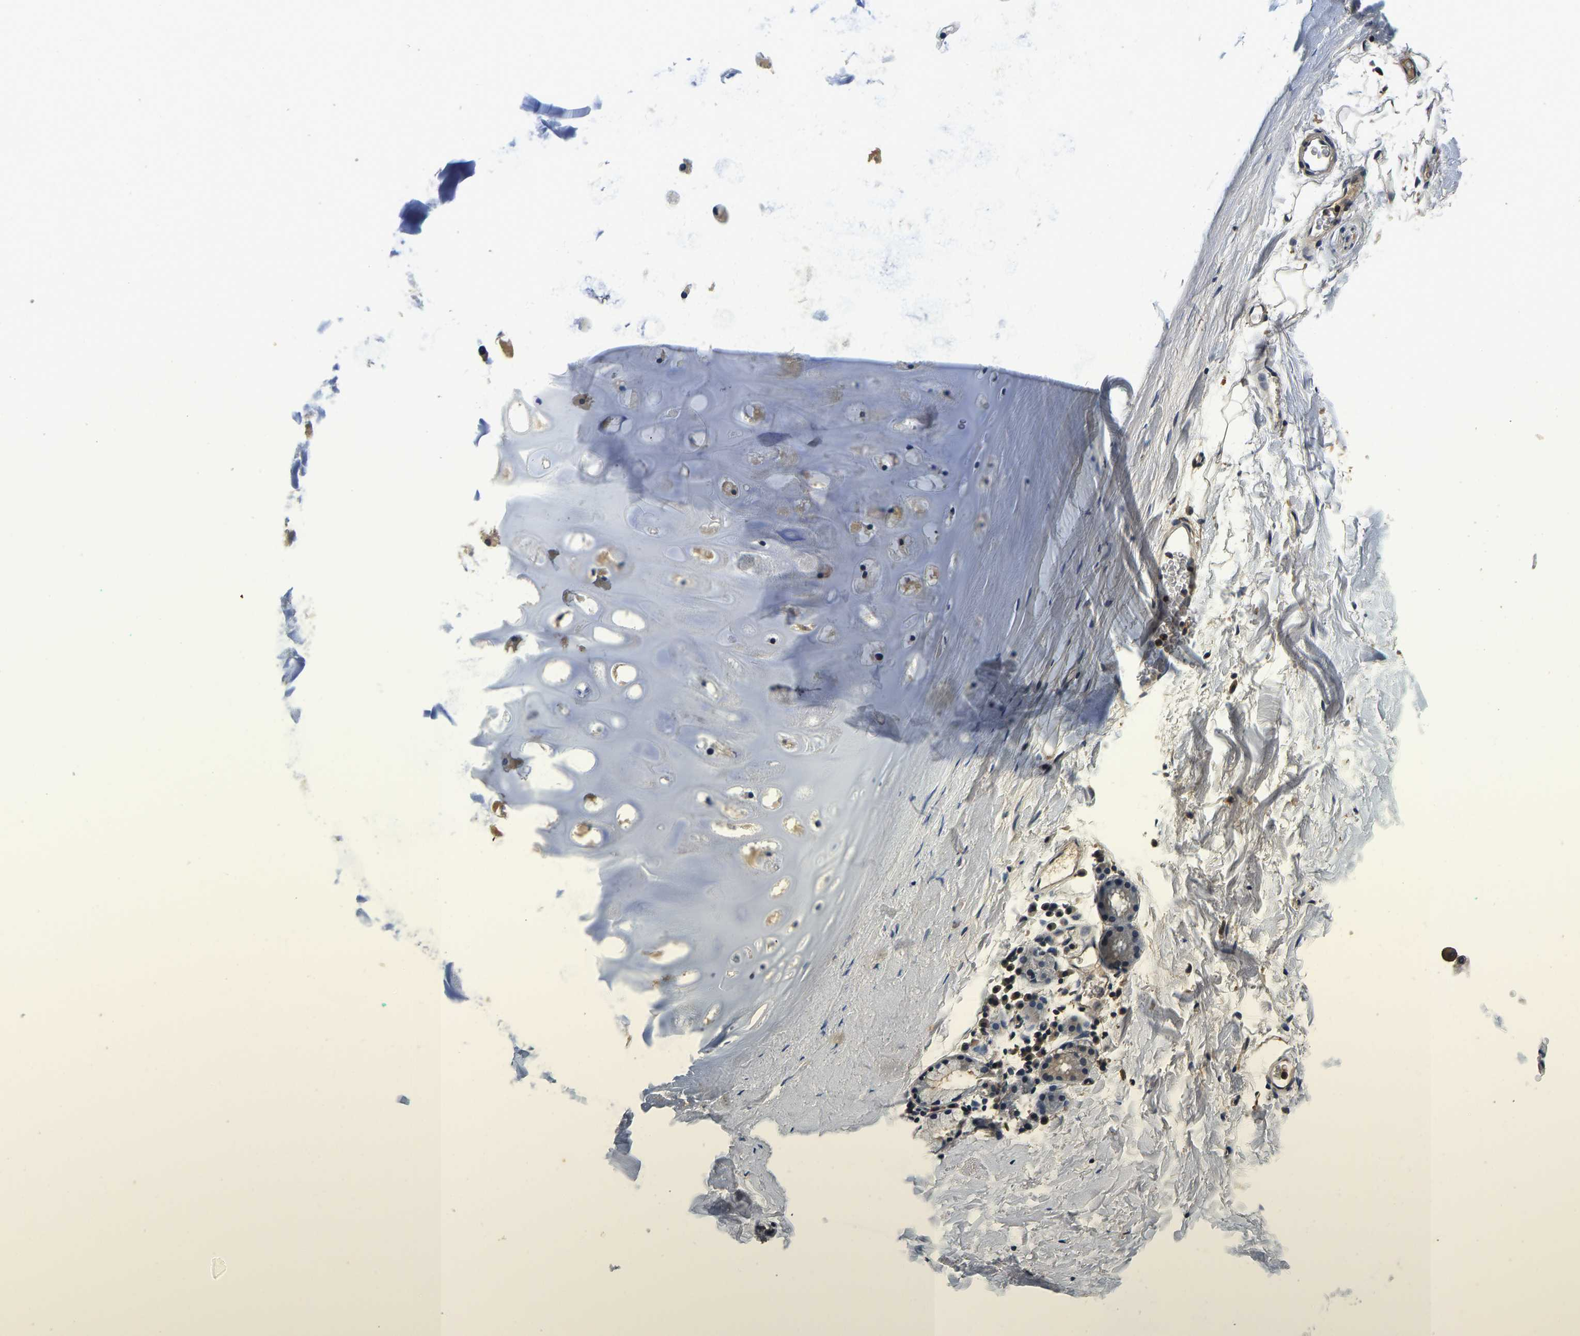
{"staining": {"intensity": "weak", "quantity": "25%-75%", "location": "cytoplasmic/membranous"}, "tissue": "adipose tissue", "cell_type": "Adipocytes", "image_type": "normal", "snomed": [{"axis": "morphology", "description": "Normal tissue, NOS"}, {"axis": "topography", "description": "Cartilage tissue"}, {"axis": "topography", "description": "Bronchus"}], "caption": "Protein staining of normal adipose tissue exhibits weak cytoplasmic/membranous expression in approximately 25%-75% of adipocytes.", "gene": "RESF1", "patient": {"sex": "female", "age": 53}}